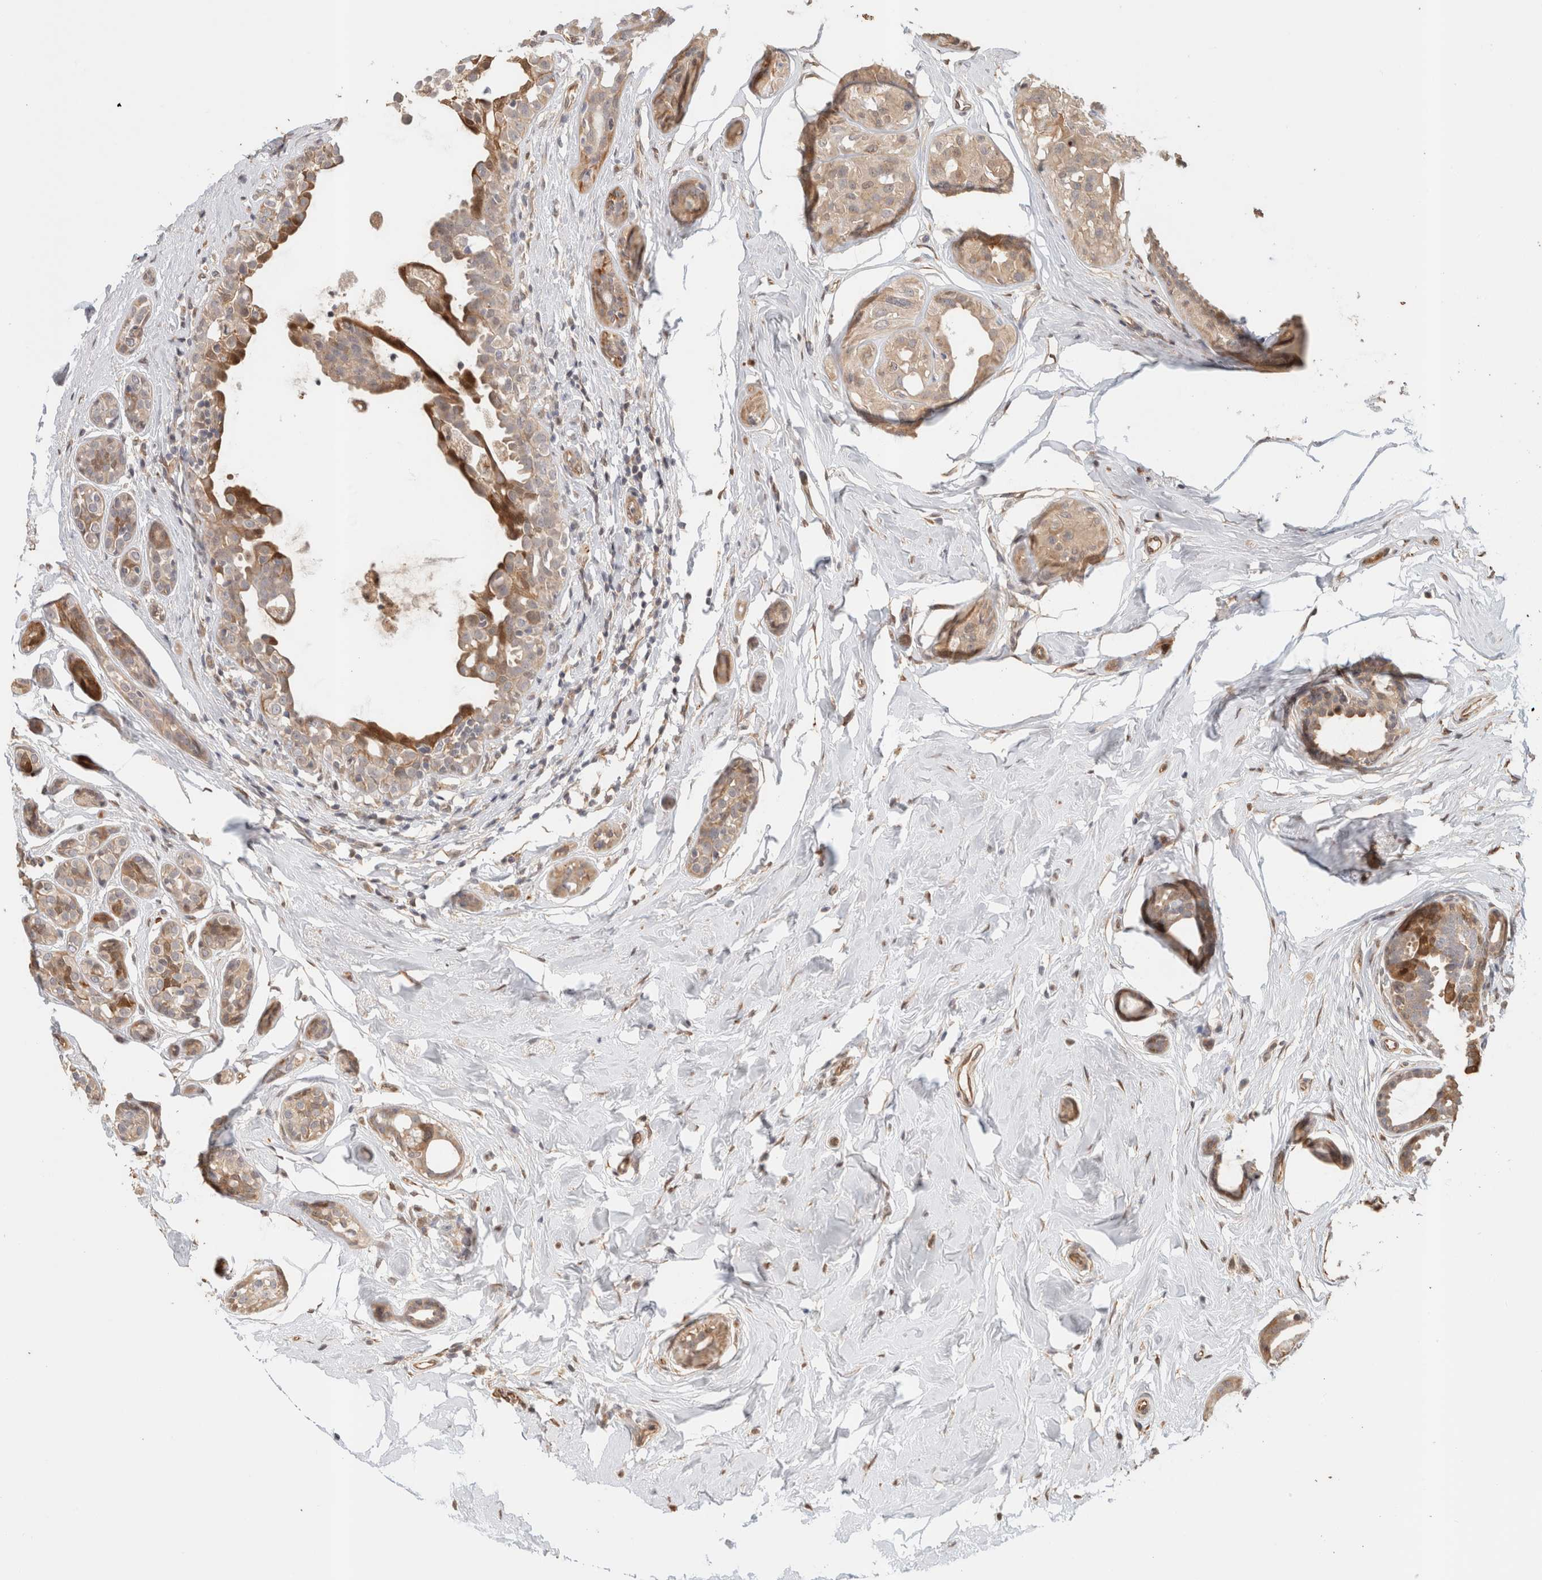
{"staining": {"intensity": "weak", "quantity": ">75%", "location": "cytoplasmic/membranous"}, "tissue": "breast cancer", "cell_type": "Tumor cells", "image_type": "cancer", "snomed": [{"axis": "morphology", "description": "Duct carcinoma"}, {"axis": "topography", "description": "Breast"}], "caption": "The immunohistochemical stain labels weak cytoplasmic/membranous staining in tumor cells of breast cancer tissue. (DAB (3,3'-diaminobenzidine) IHC, brown staining for protein, blue staining for nuclei).", "gene": "OTUD6B", "patient": {"sex": "female", "age": 55}}